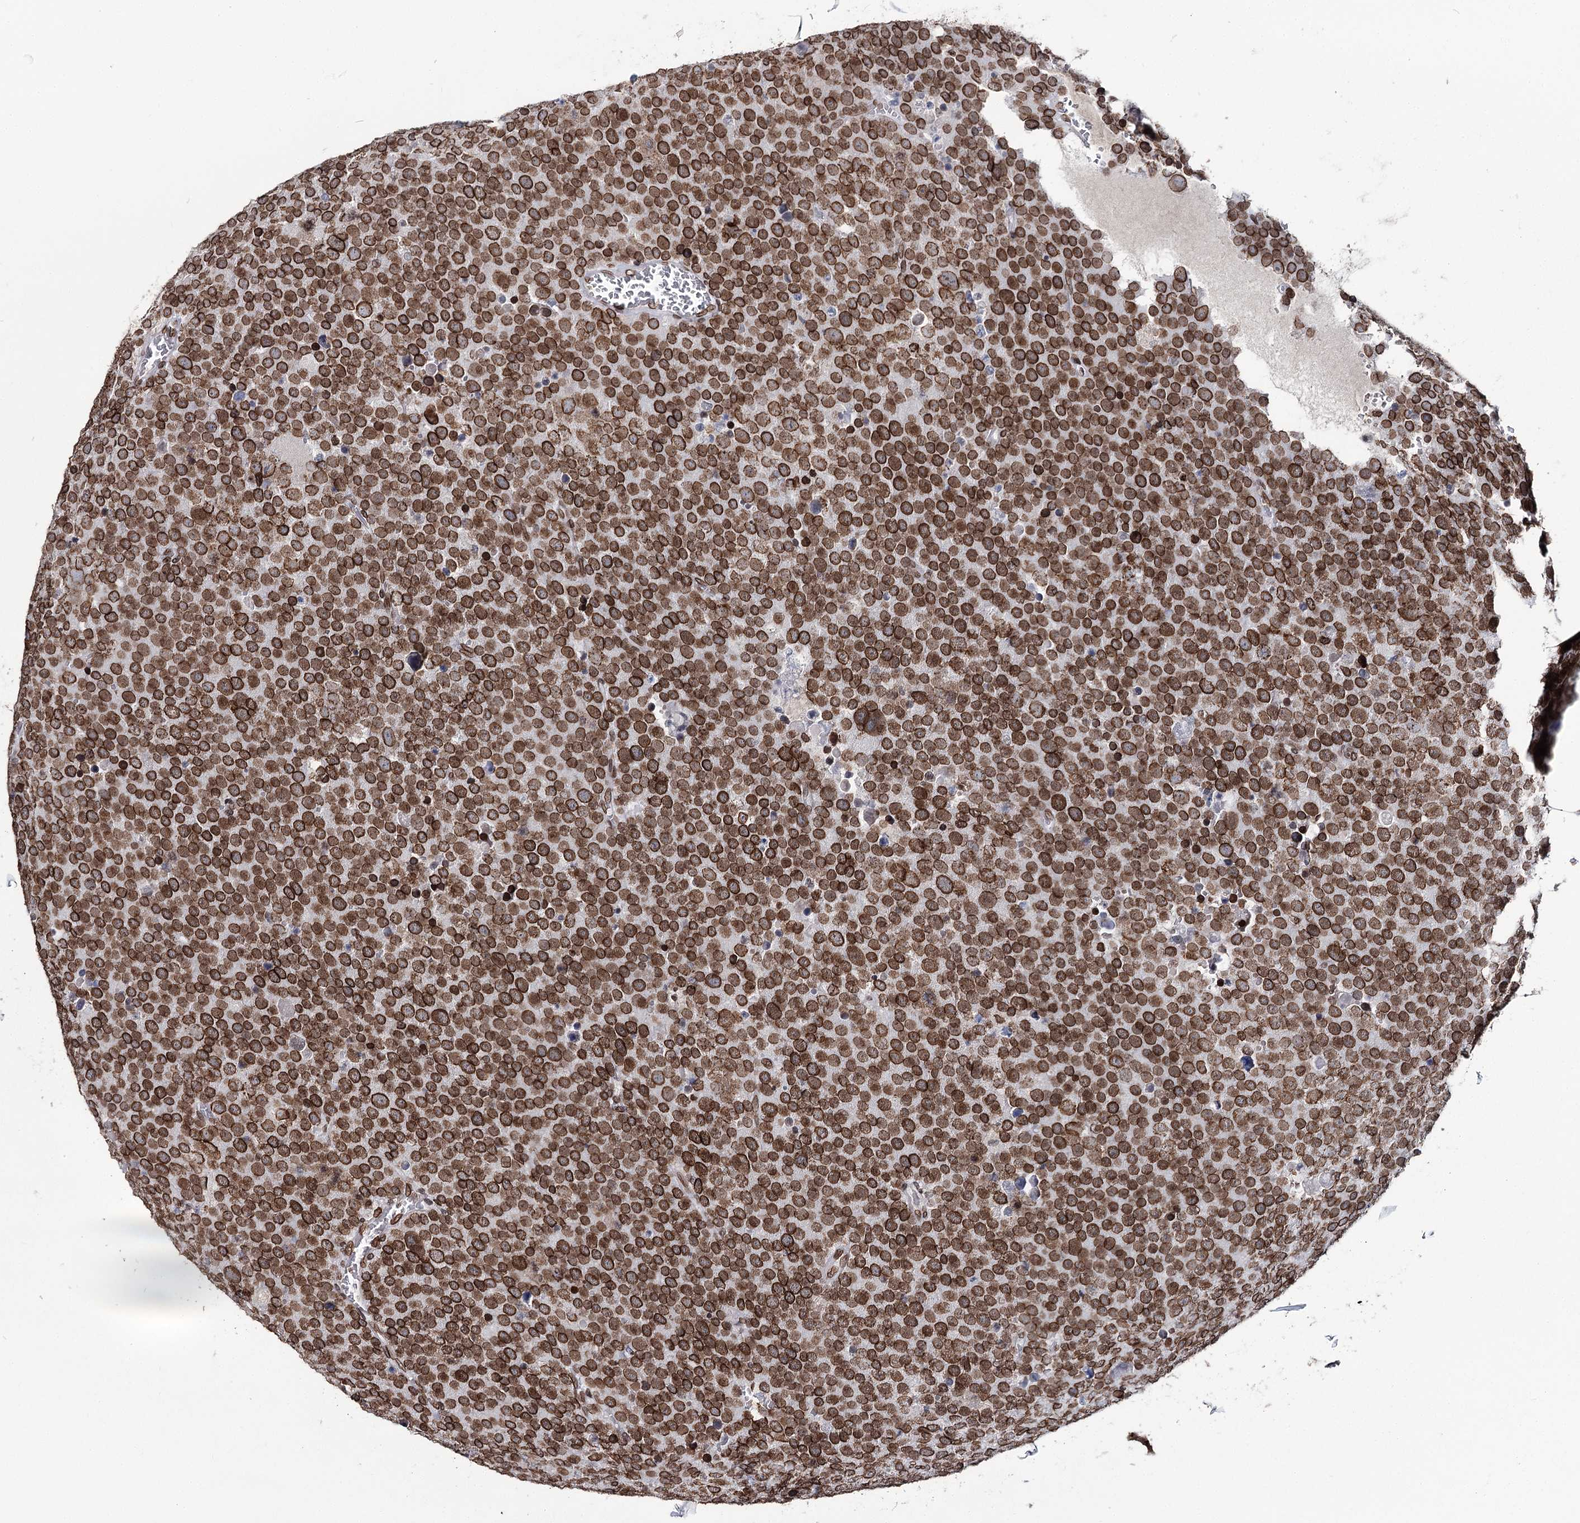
{"staining": {"intensity": "strong", "quantity": ">75%", "location": "cytoplasmic/membranous,nuclear"}, "tissue": "testis cancer", "cell_type": "Tumor cells", "image_type": "cancer", "snomed": [{"axis": "morphology", "description": "Seminoma, NOS"}, {"axis": "topography", "description": "Testis"}], "caption": "The photomicrograph exhibits a brown stain indicating the presence of a protein in the cytoplasmic/membranous and nuclear of tumor cells in testis cancer (seminoma). Nuclei are stained in blue.", "gene": "KIAA0930", "patient": {"sex": "male", "age": 71}}